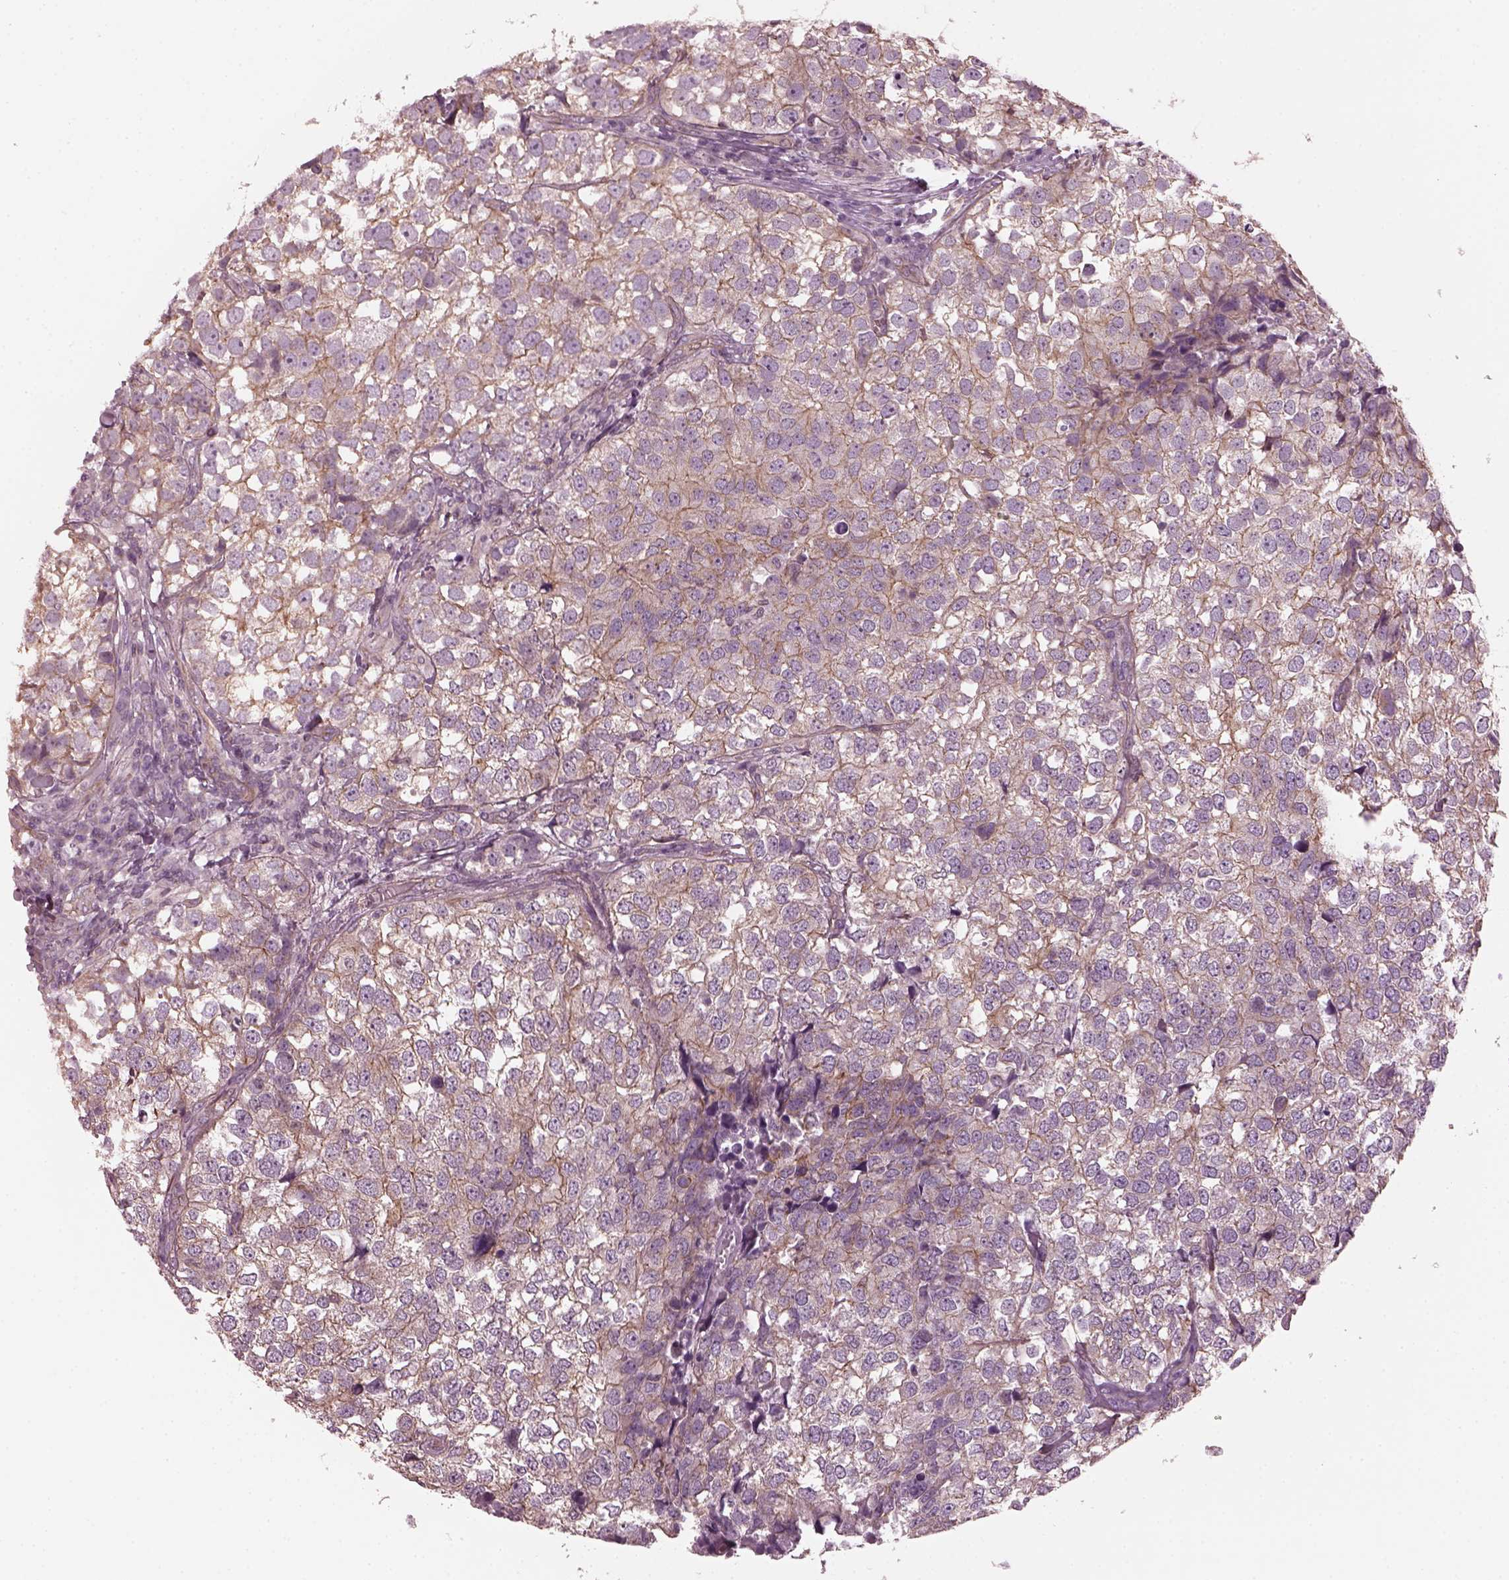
{"staining": {"intensity": "moderate", "quantity": ">75%", "location": "cytoplasmic/membranous"}, "tissue": "breast cancer", "cell_type": "Tumor cells", "image_type": "cancer", "snomed": [{"axis": "morphology", "description": "Duct carcinoma"}, {"axis": "topography", "description": "Breast"}], "caption": "Human breast cancer (invasive ductal carcinoma) stained for a protein (brown) demonstrates moderate cytoplasmic/membranous positive positivity in about >75% of tumor cells.", "gene": "ODAD1", "patient": {"sex": "female", "age": 30}}